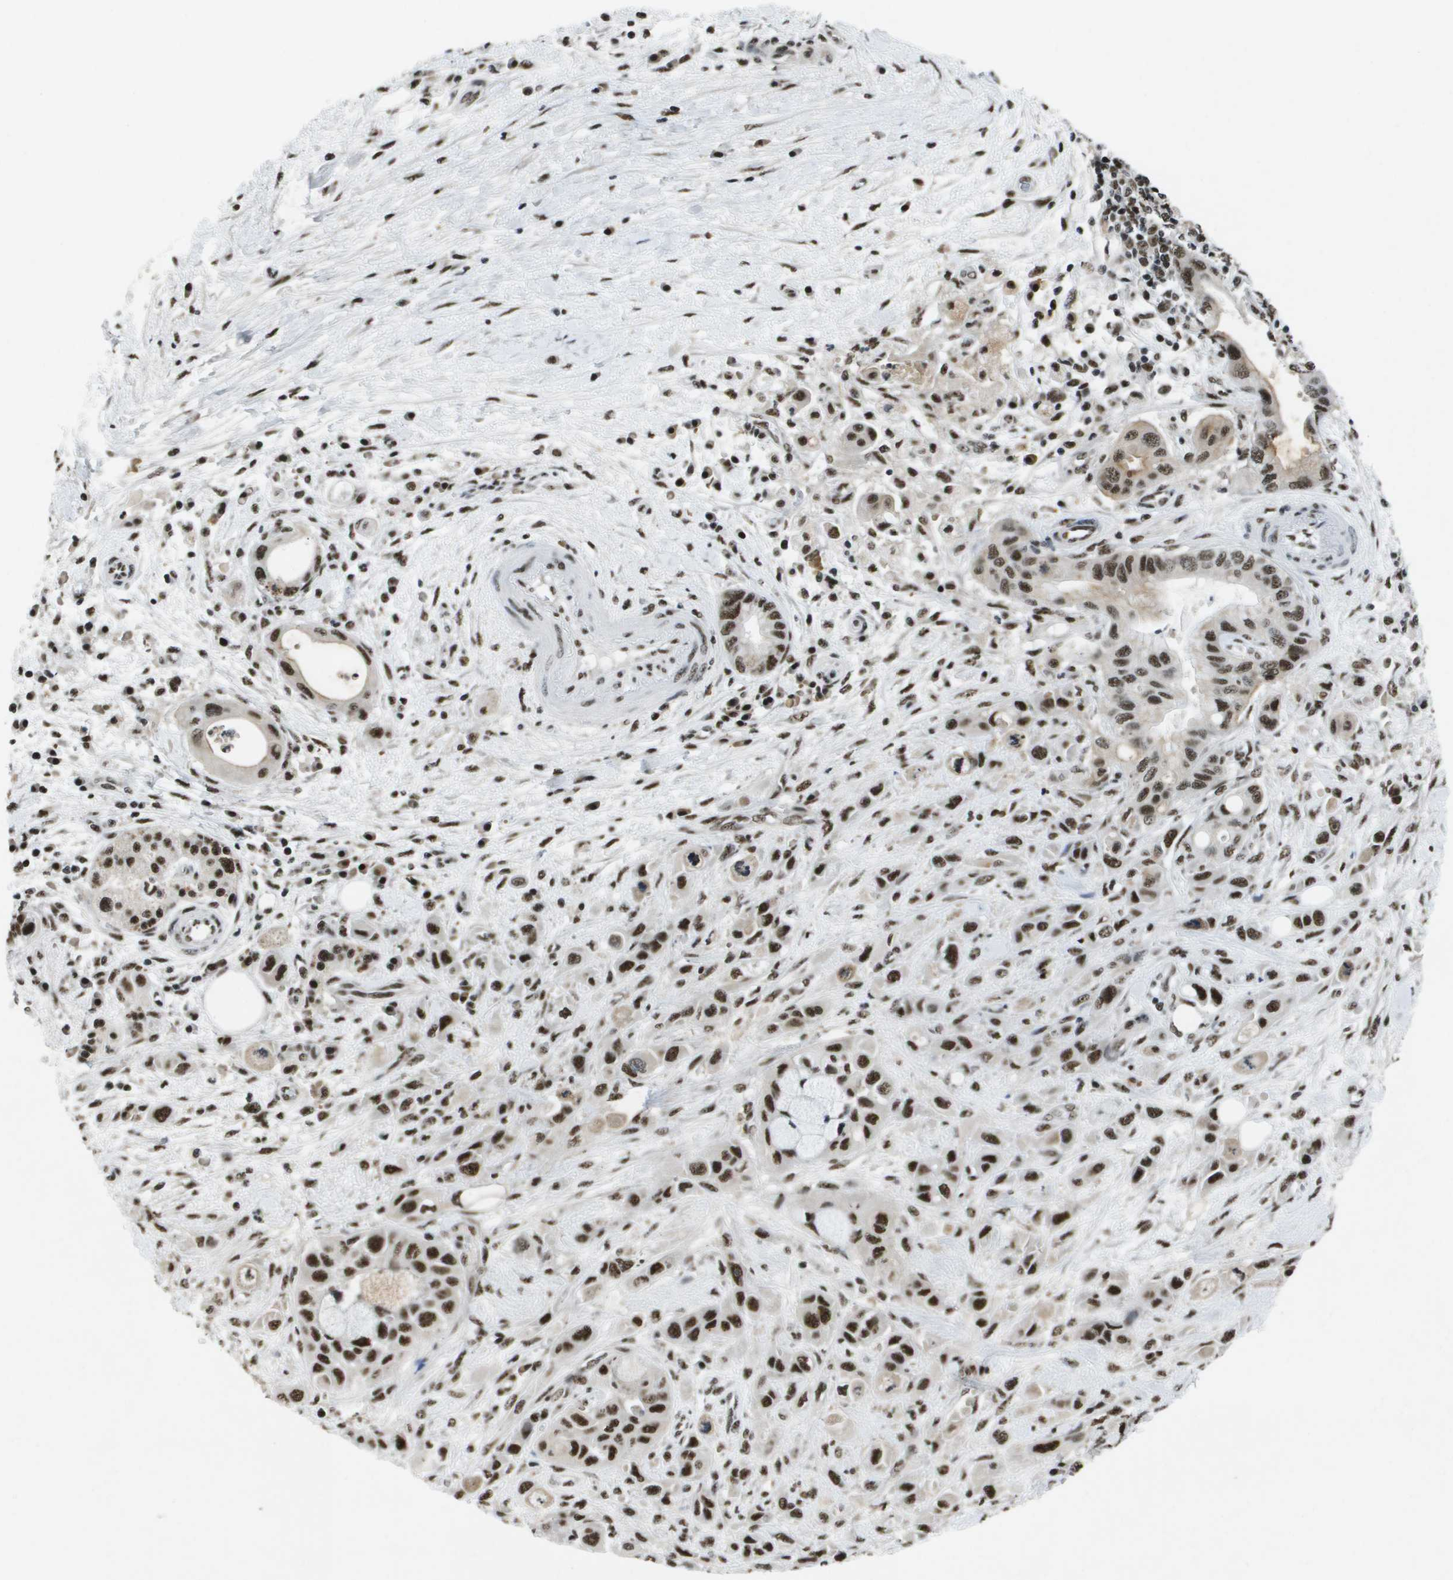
{"staining": {"intensity": "strong", "quantity": ">75%", "location": "nuclear"}, "tissue": "pancreatic cancer", "cell_type": "Tumor cells", "image_type": "cancer", "snomed": [{"axis": "morphology", "description": "Adenocarcinoma, NOS"}, {"axis": "topography", "description": "Pancreas"}], "caption": "DAB immunohistochemical staining of pancreatic cancer demonstrates strong nuclear protein staining in approximately >75% of tumor cells.", "gene": "NSRP1", "patient": {"sex": "female", "age": 73}}